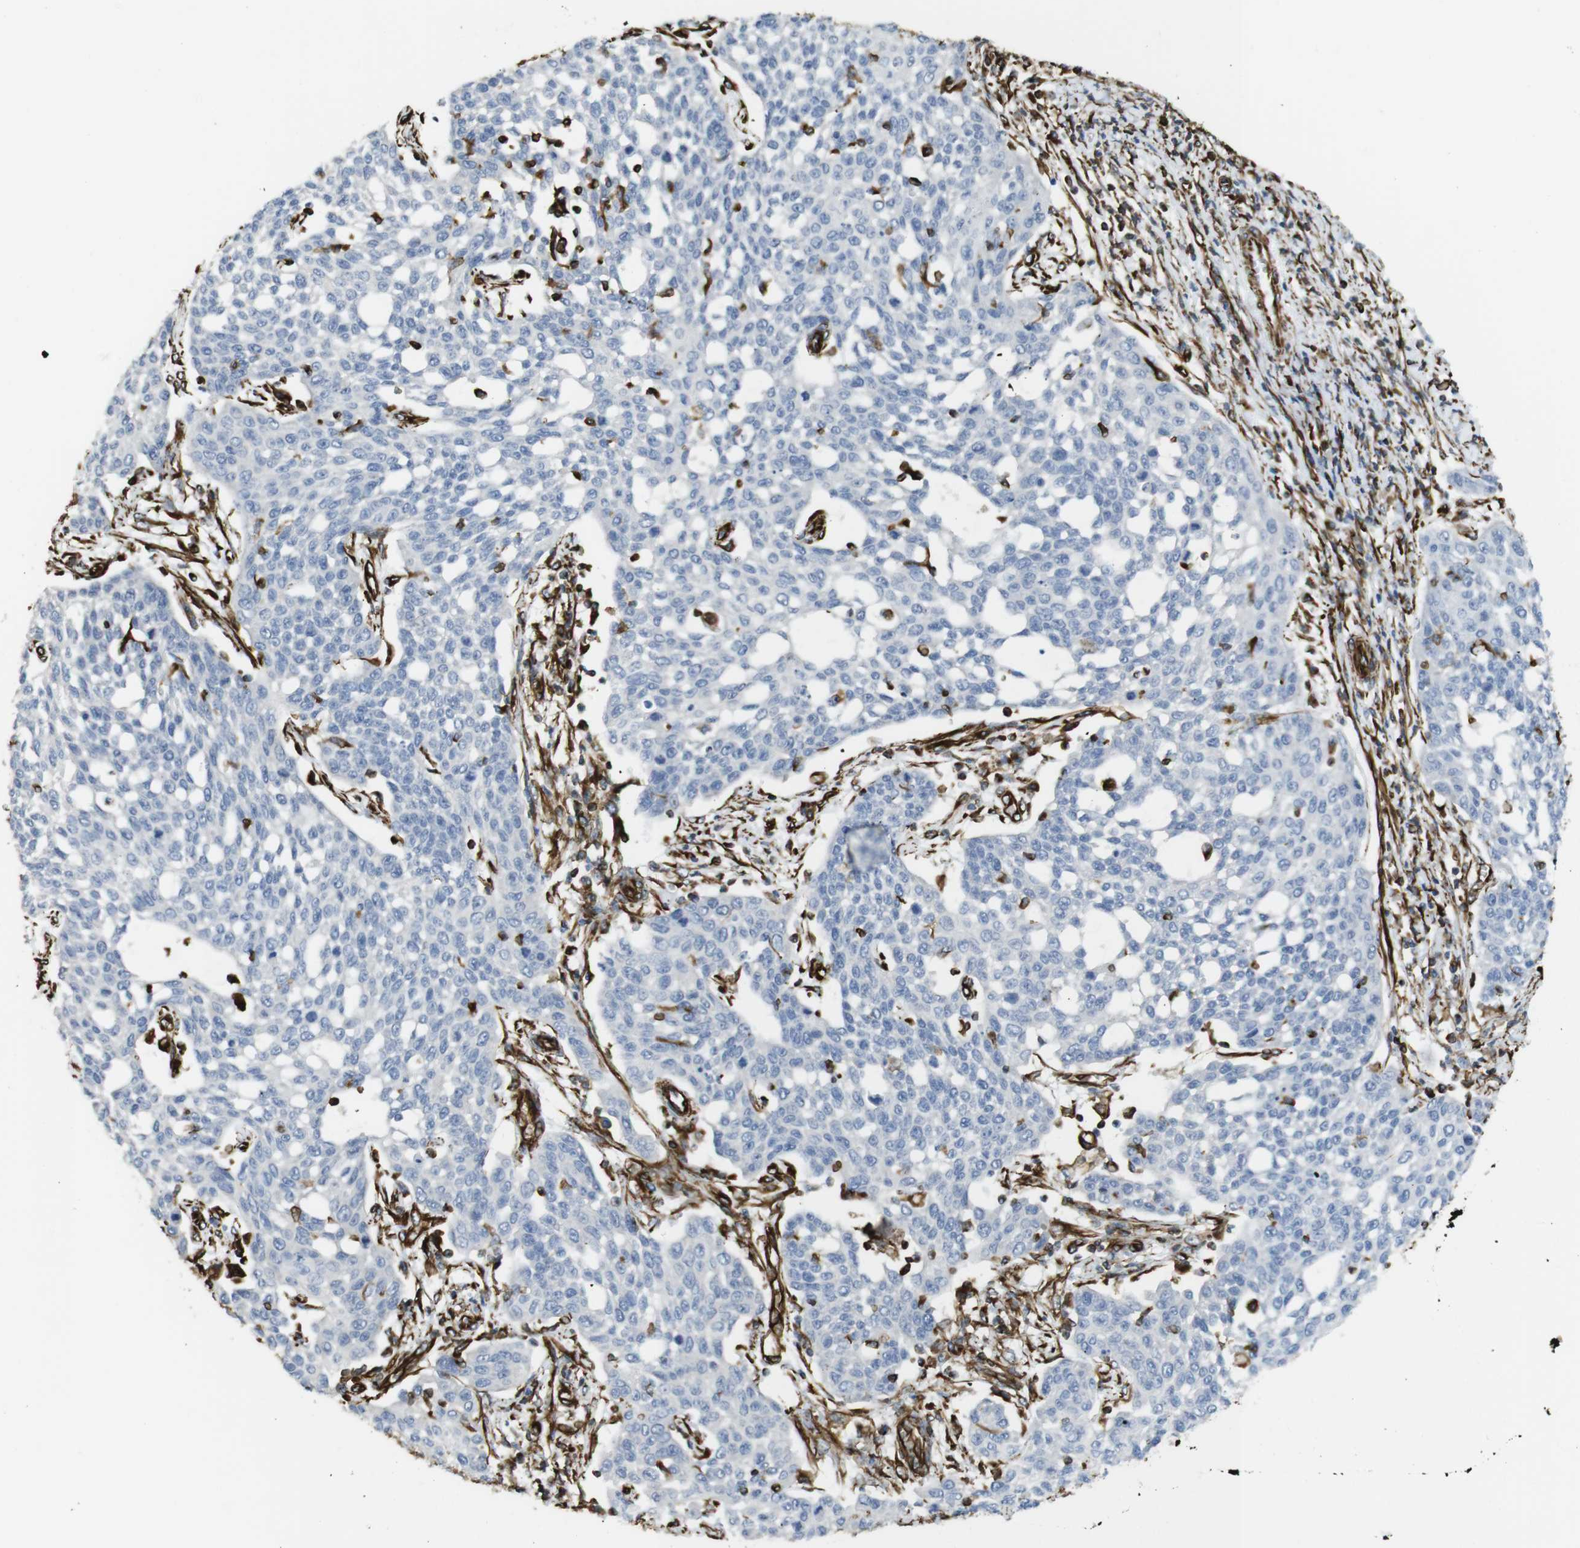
{"staining": {"intensity": "negative", "quantity": "none", "location": "none"}, "tissue": "cervical cancer", "cell_type": "Tumor cells", "image_type": "cancer", "snomed": [{"axis": "morphology", "description": "Squamous cell carcinoma, NOS"}, {"axis": "topography", "description": "Cervix"}], "caption": "Immunohistochemical staining of cervical cancer (squamous cell carcinoma) displays no significant positivity in tumor cells.", "gene": "RALGPS1", "patient": {"sex": "female", "age": 34}}